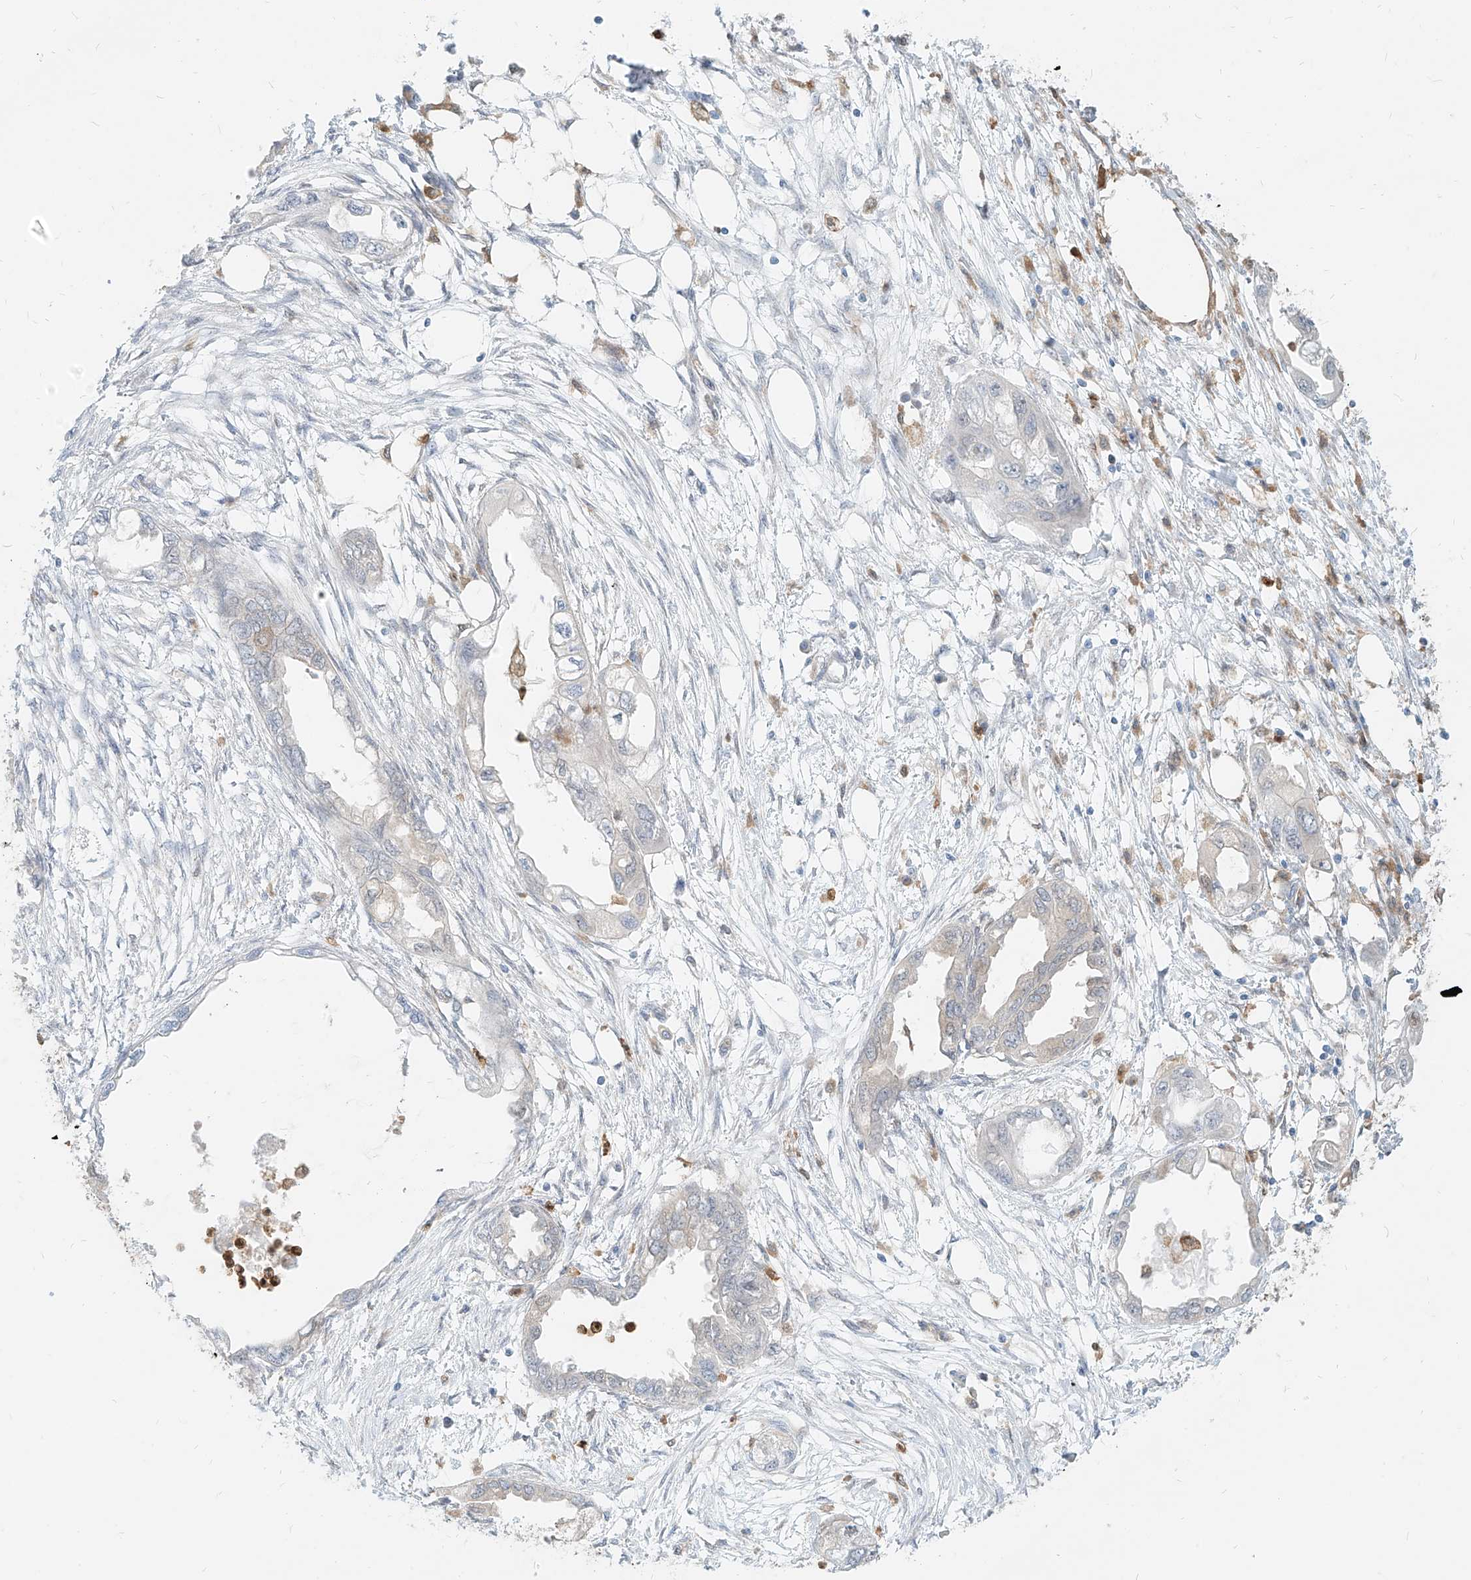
{"staining": {"intensity": "negative", "quantity": "none", "location": "none"}, "tissue": "endometrial cancer", "cell_type": "Tumor cells", "image_type": "cancer", "snomed": [{"axis": "morphology", "description": "Adenocarcinoma, NOS"}, {"axis": "morphology", "description": "Adenocarcinoma, metastatic, NOS"}, {"axis": "topography", "description": "Adipose tissue"}, {"axis": "topography", "description": "Endometrium"}], "caption": "Micrograph shows no protein positivity in tumor cells of endometrial adenocarcinoma tissue. The staining is performed using DAB (3,3'-diaminobenzidine) brown chromogen with nuclei counter-stained in using hematoxylin.", "gene": "PGD", "patient": {"sex": "female", "age": 67}}